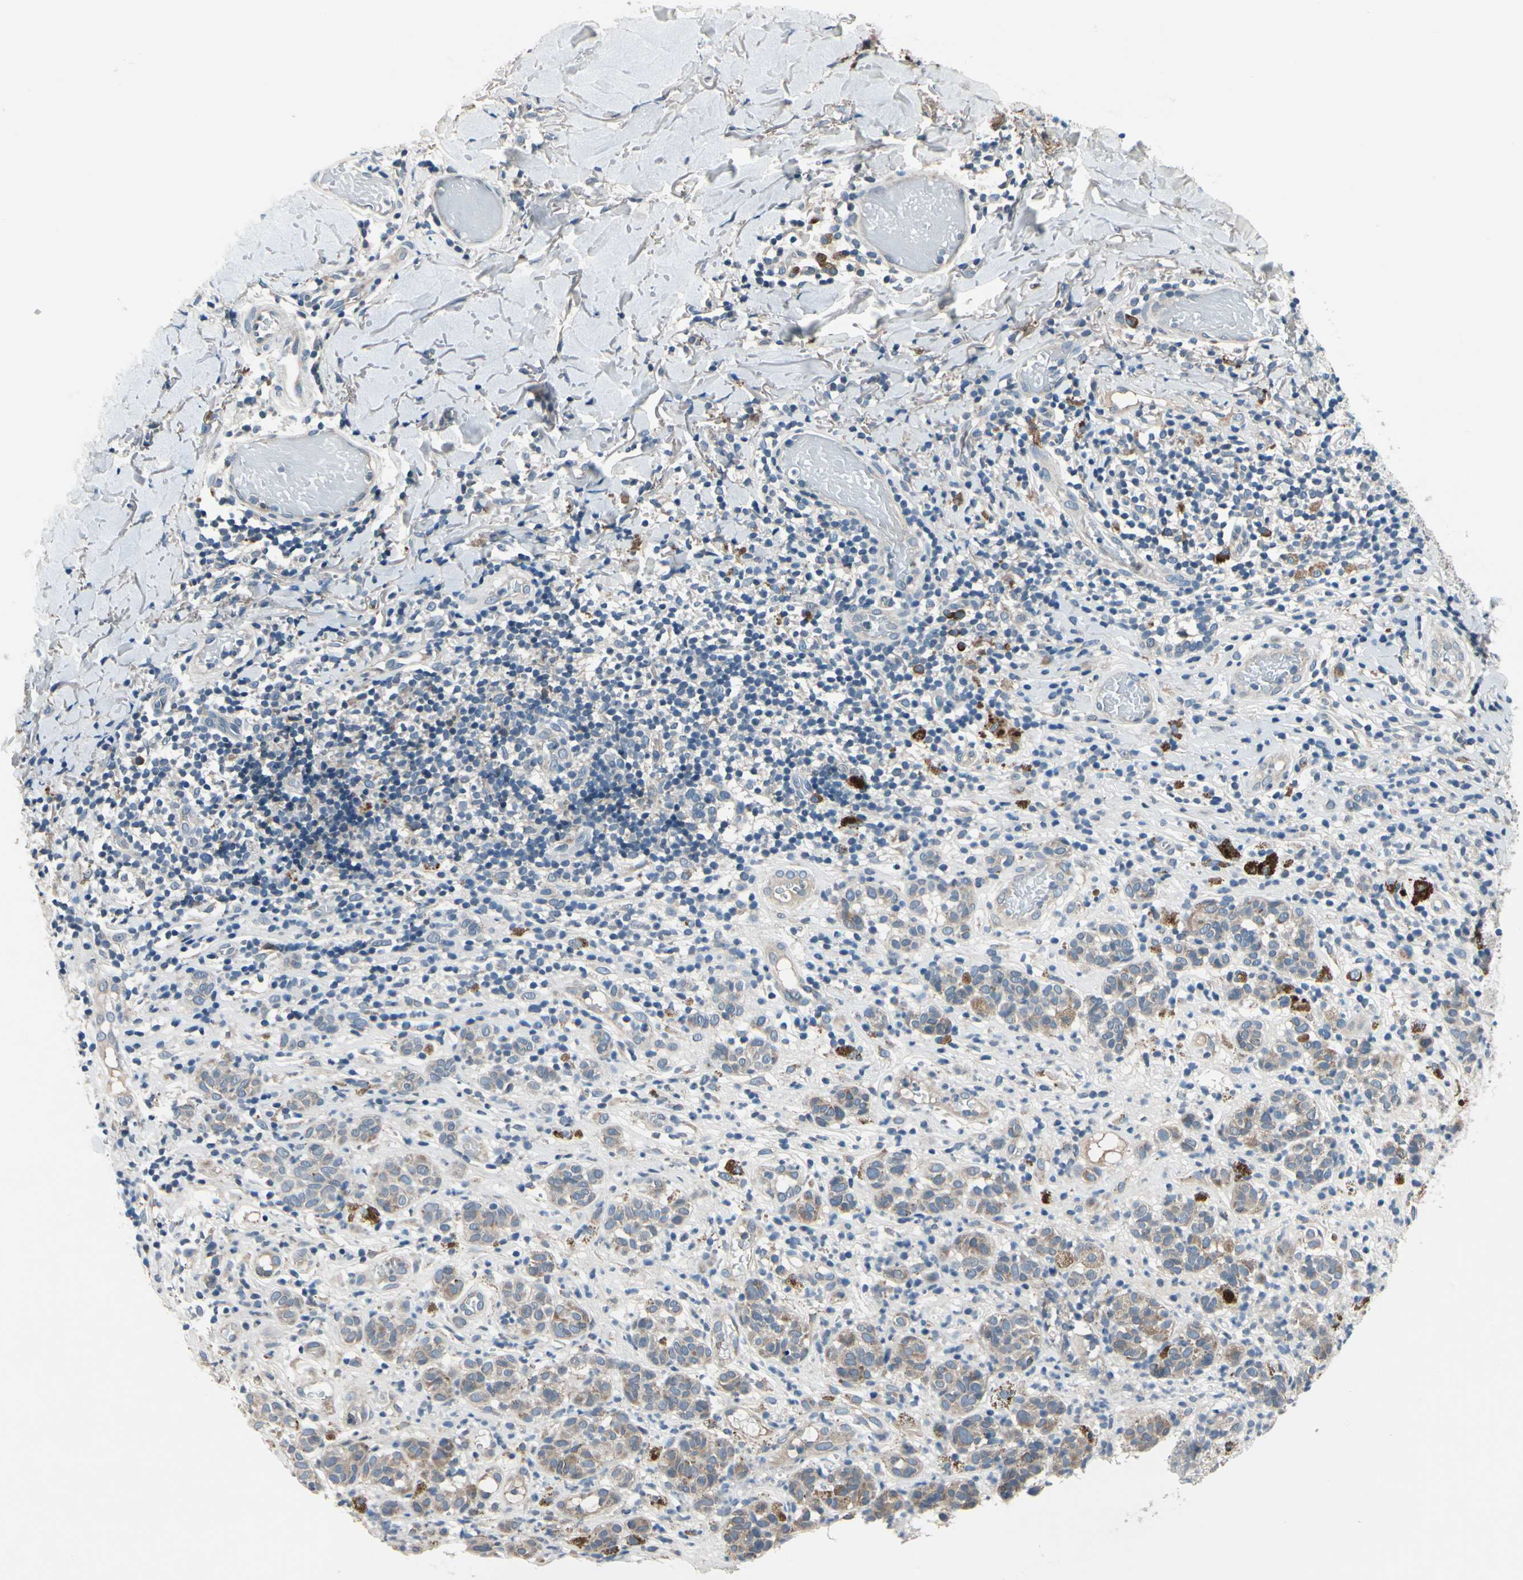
{"staining": {"intensity": "weak", "quantity": "25%-75%", "location": "cytoplasmic/membranous"}, "tissue": "melanoma", "cell_type": "Tumor cells", "image_type": "cancer", "snomed": [{"axis": "morphology", "description": "Malignant melanoma, NOS"}, {"axis": "topography", "description": "Skin"}], "caption": "Immunohistochemical staining of human malignant melanoma reveals low levels of weak cytoplasmic/membranous protein expression in approximately 25%-75% of tumor cells.", "gene": "SELENOK", "patient": {"sex": "male", "age": 64}}